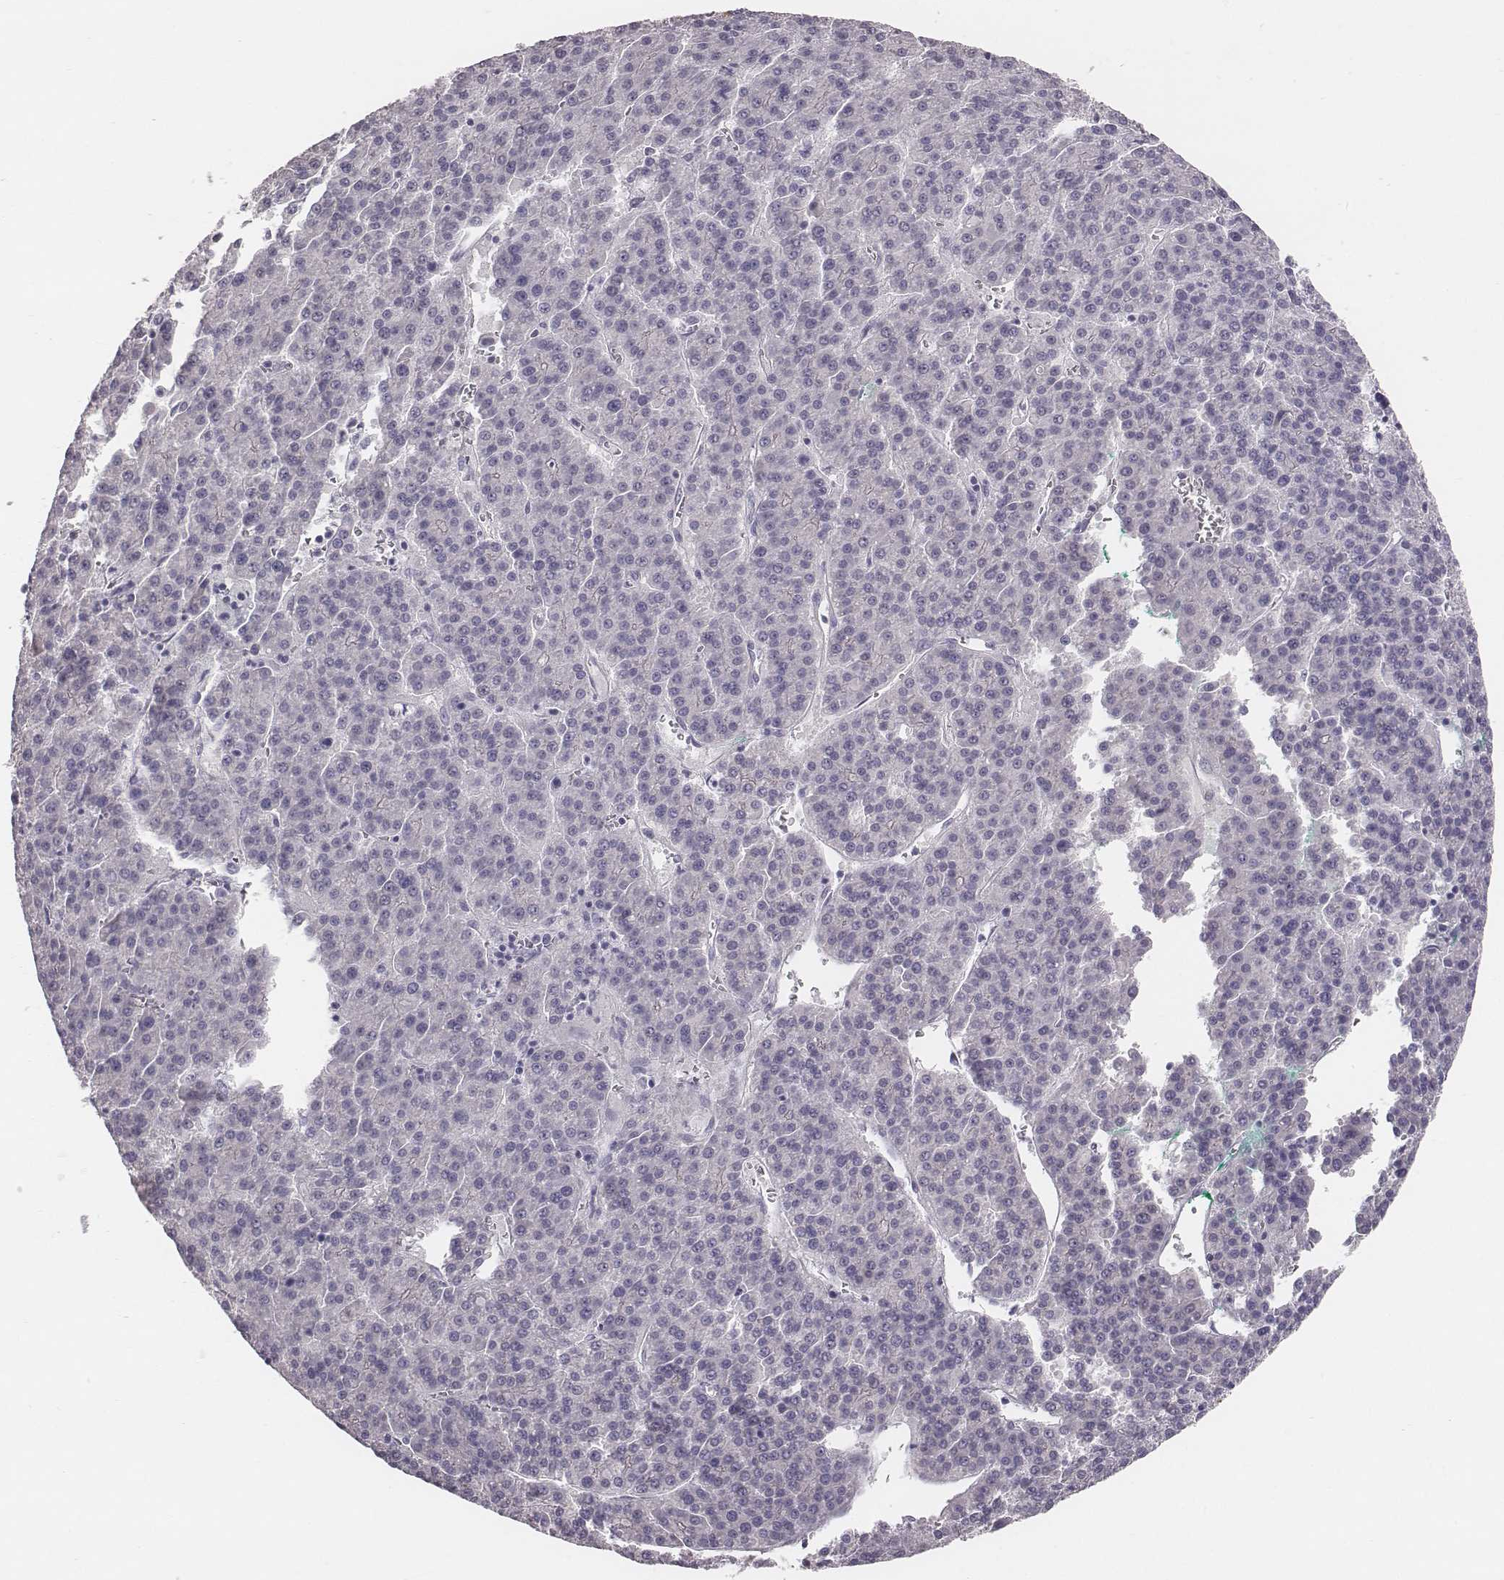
{"staining": {"intensity": "negative", "quantity": "none", "location": "none"}, "tissue": "liver cancer", "cell_type": "Tumor cells", "image_type": "cancer", "snomed": [{"axis": "morphology", "description": "Carcinoma, Hepatocellular, NOS"}, {"axis": "topography", "description": "Liver"}], "caption": "IHC of hepatocellular carcinoma (liver) shows no staining in tumor cells. (Immunohistochemistry, brightfield microscopy, high magnification).", "gene": "C6orf58", "patient": {"sex": "female", "age": 58}}